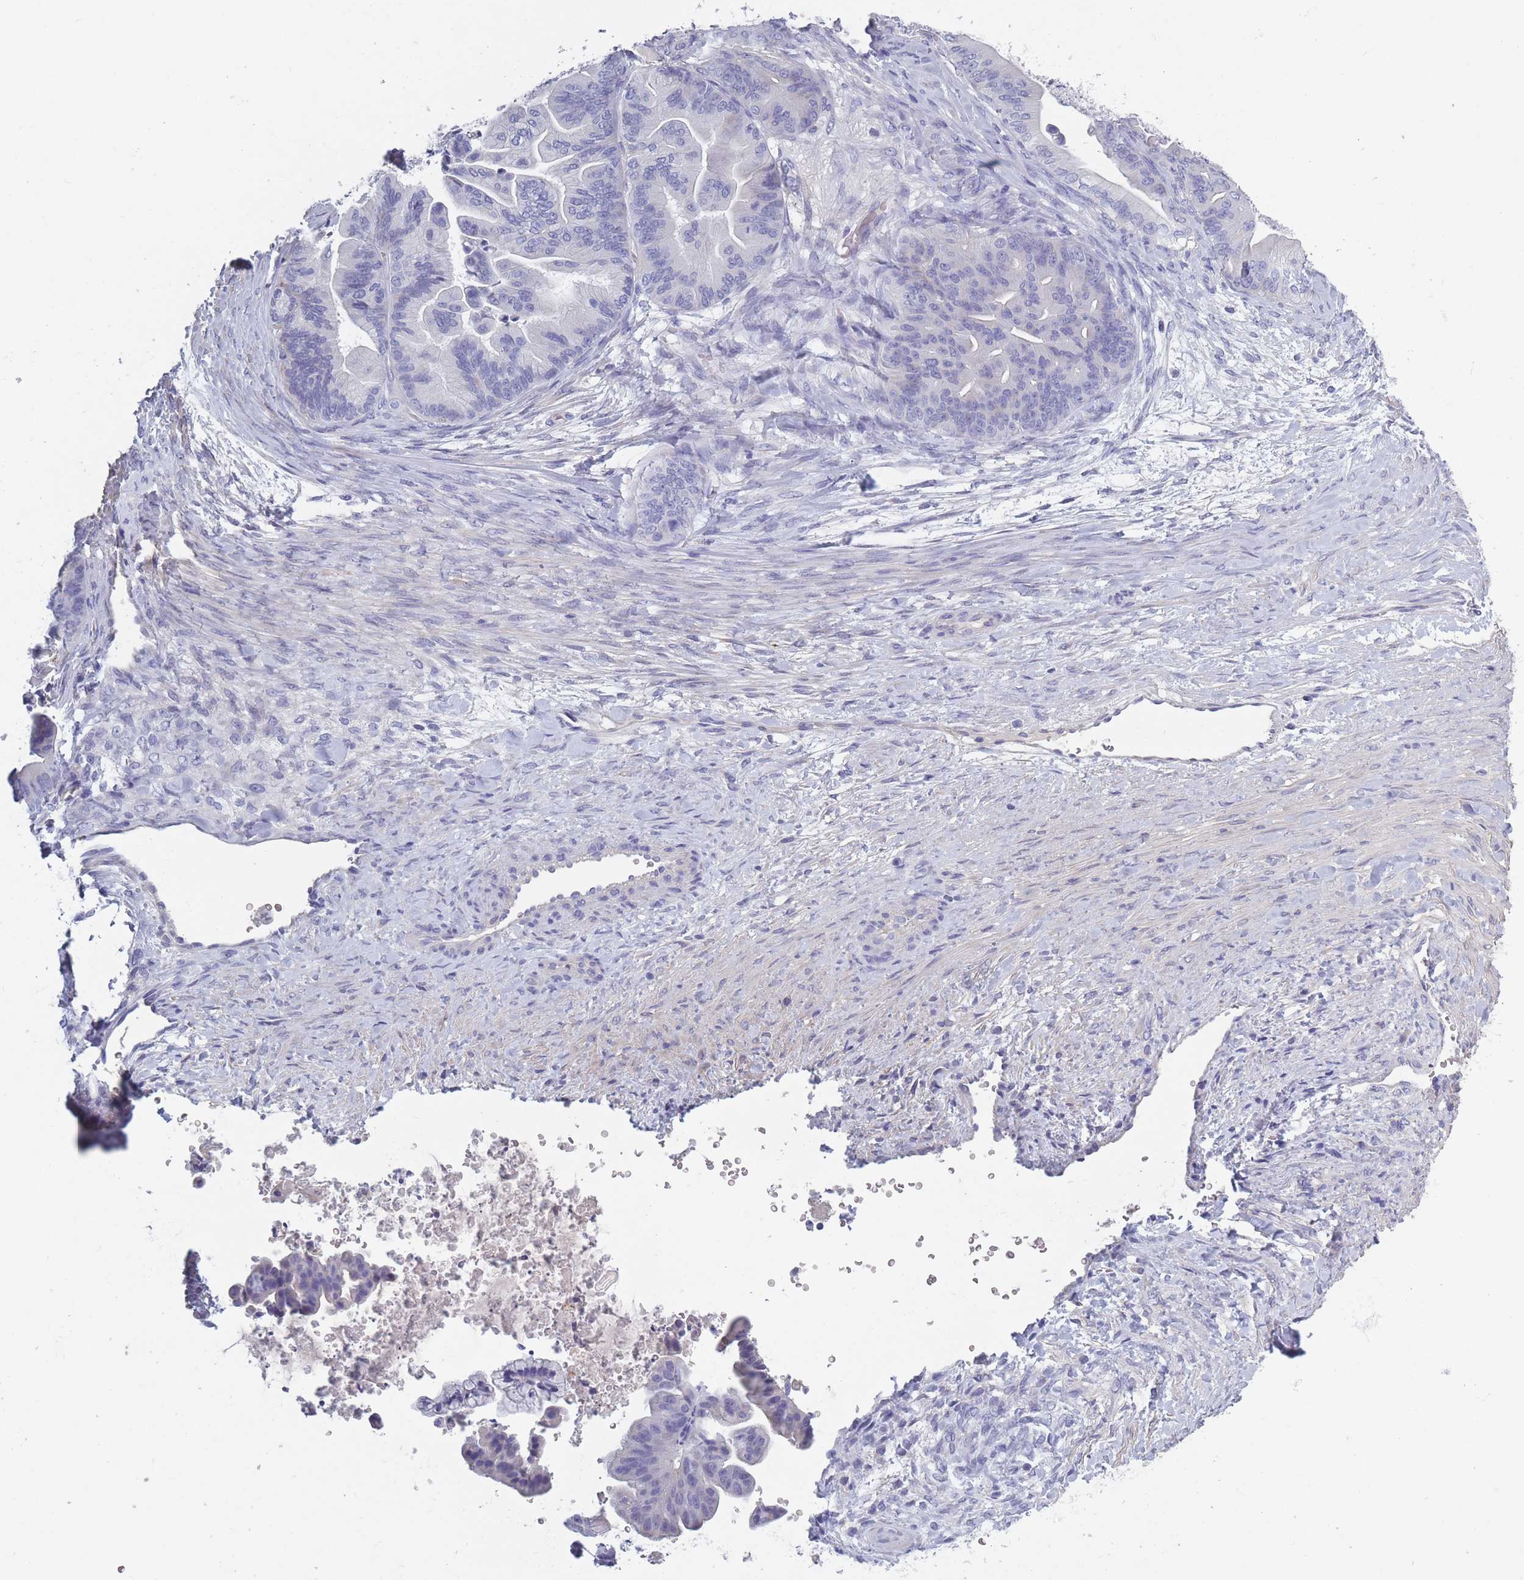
{"staining": {"intensity": "negative", "quantity": "none", "location": "none"}, "tissue": "ovarian cancer", "cell_type": "Tumor cells", "image_type": "cancer", "snomed": [{"axis": "morphology", "description": "Cystadenocarcinoma, mucinous, NOS"}, {"axis": "topography", "description": "Ovary"}], "caption": "DAB immunohistochemical staining of ovarian cancer reveals no significant staining in tumor cells. Nuclei are stained in blue.", "gene": "OR4C5", "patient": {"sex": "female", "age": 67}}